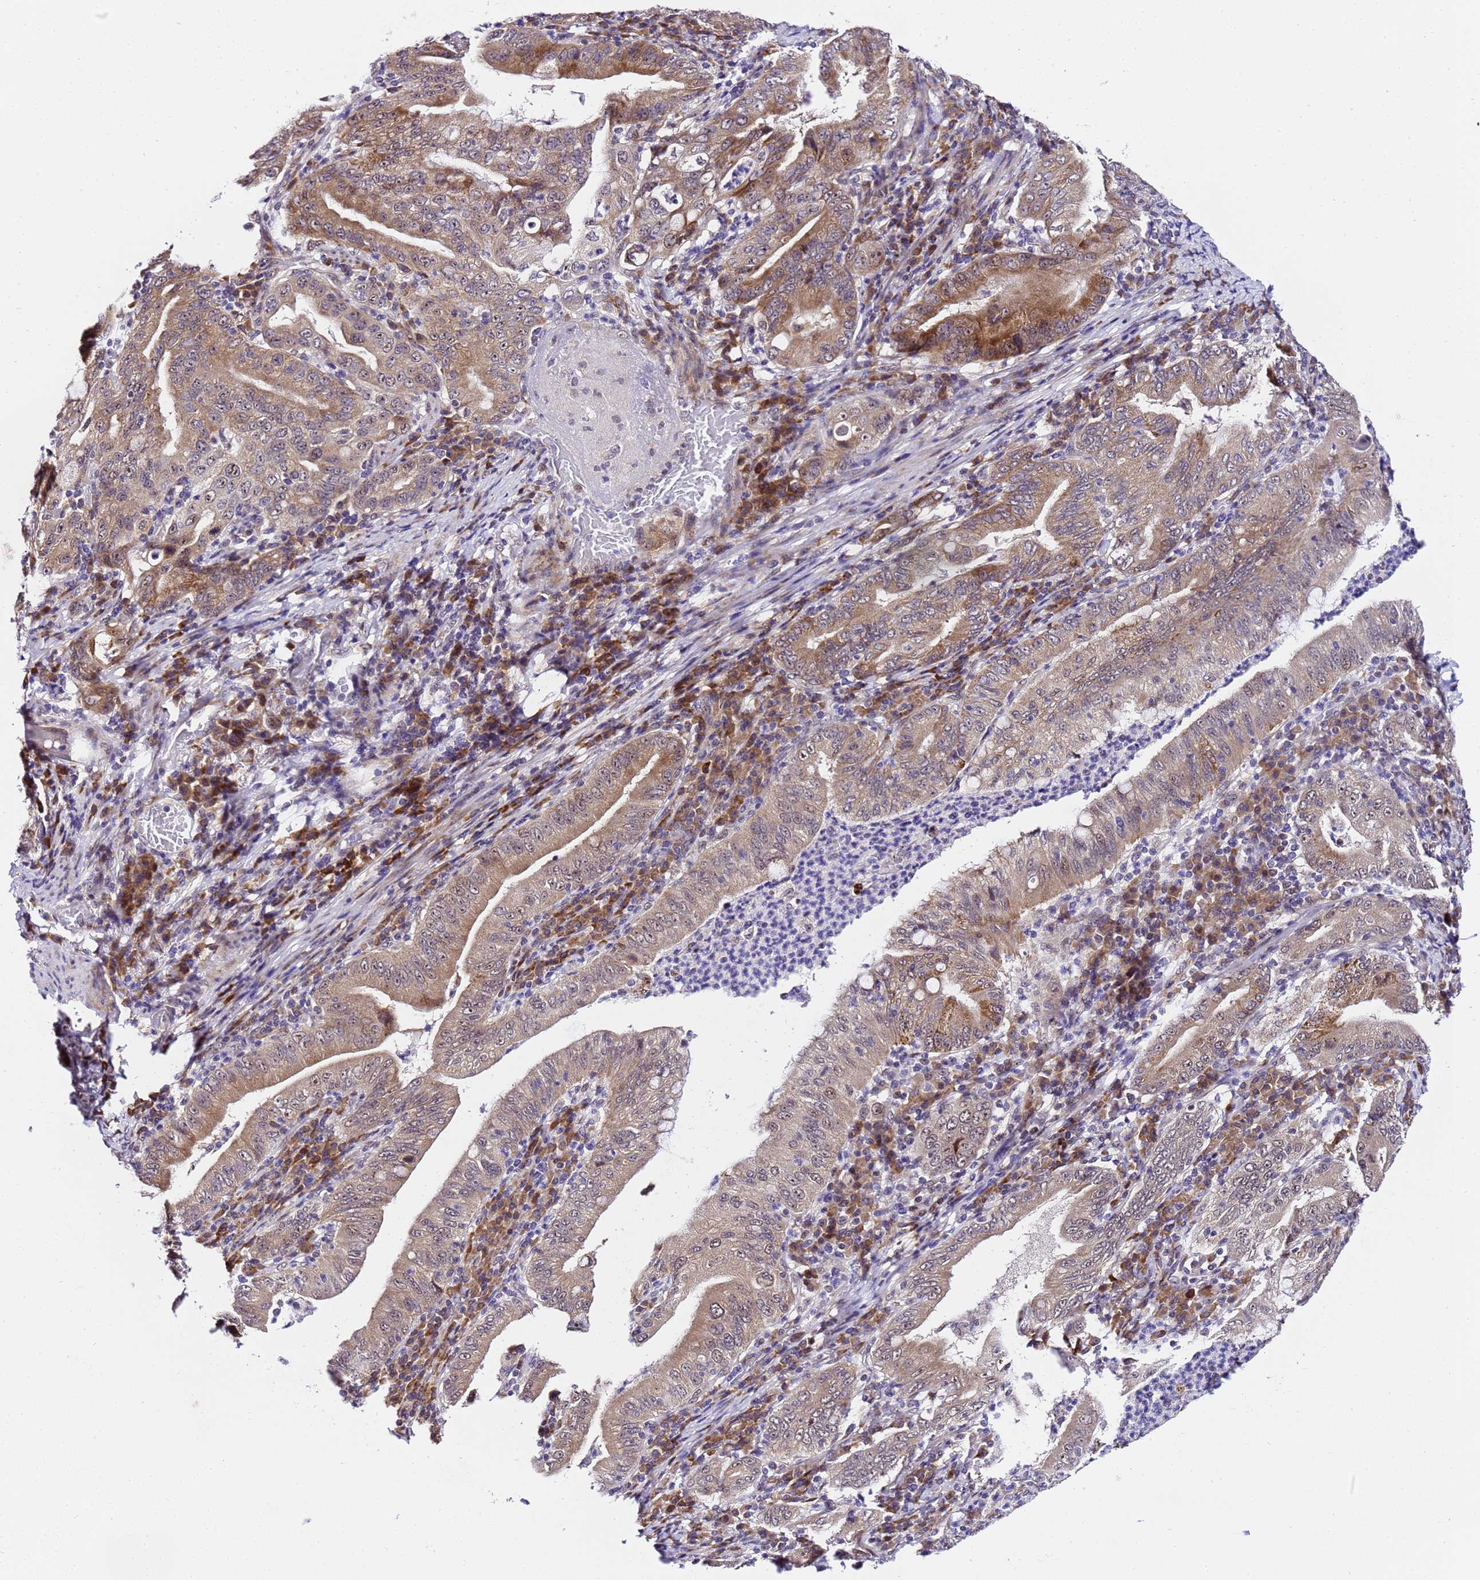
{"staining": {"intensity": "moderate", "quantity": ">75%", "location": "cytoplasmic/membranous,nuclear"}, "tissue": "stomach cancer", "cell_type": "Tumor cells", "image_type": "cancer", "snomed": [{"axis": "morphology", "description": "Normal tissue, NOS"}, {"axis": "morphology", "description": "Adenocarcinoma, NOS"}, {"axis": "topography", "description": "Esophagus"}, {"axis": "topography", "description": "Stomach, upper"}, {"axis": "topography", "description": "Peripheral nerve tissue"}], "caption": "Tumor cells show medium levels of moderate cytoplasmic/membranous and nuclear positivity in about >75% of cells in human stomach adenocarcinoma.", "gene": "SLX4IP", "patient": {"sex": "male", "age": 62}}